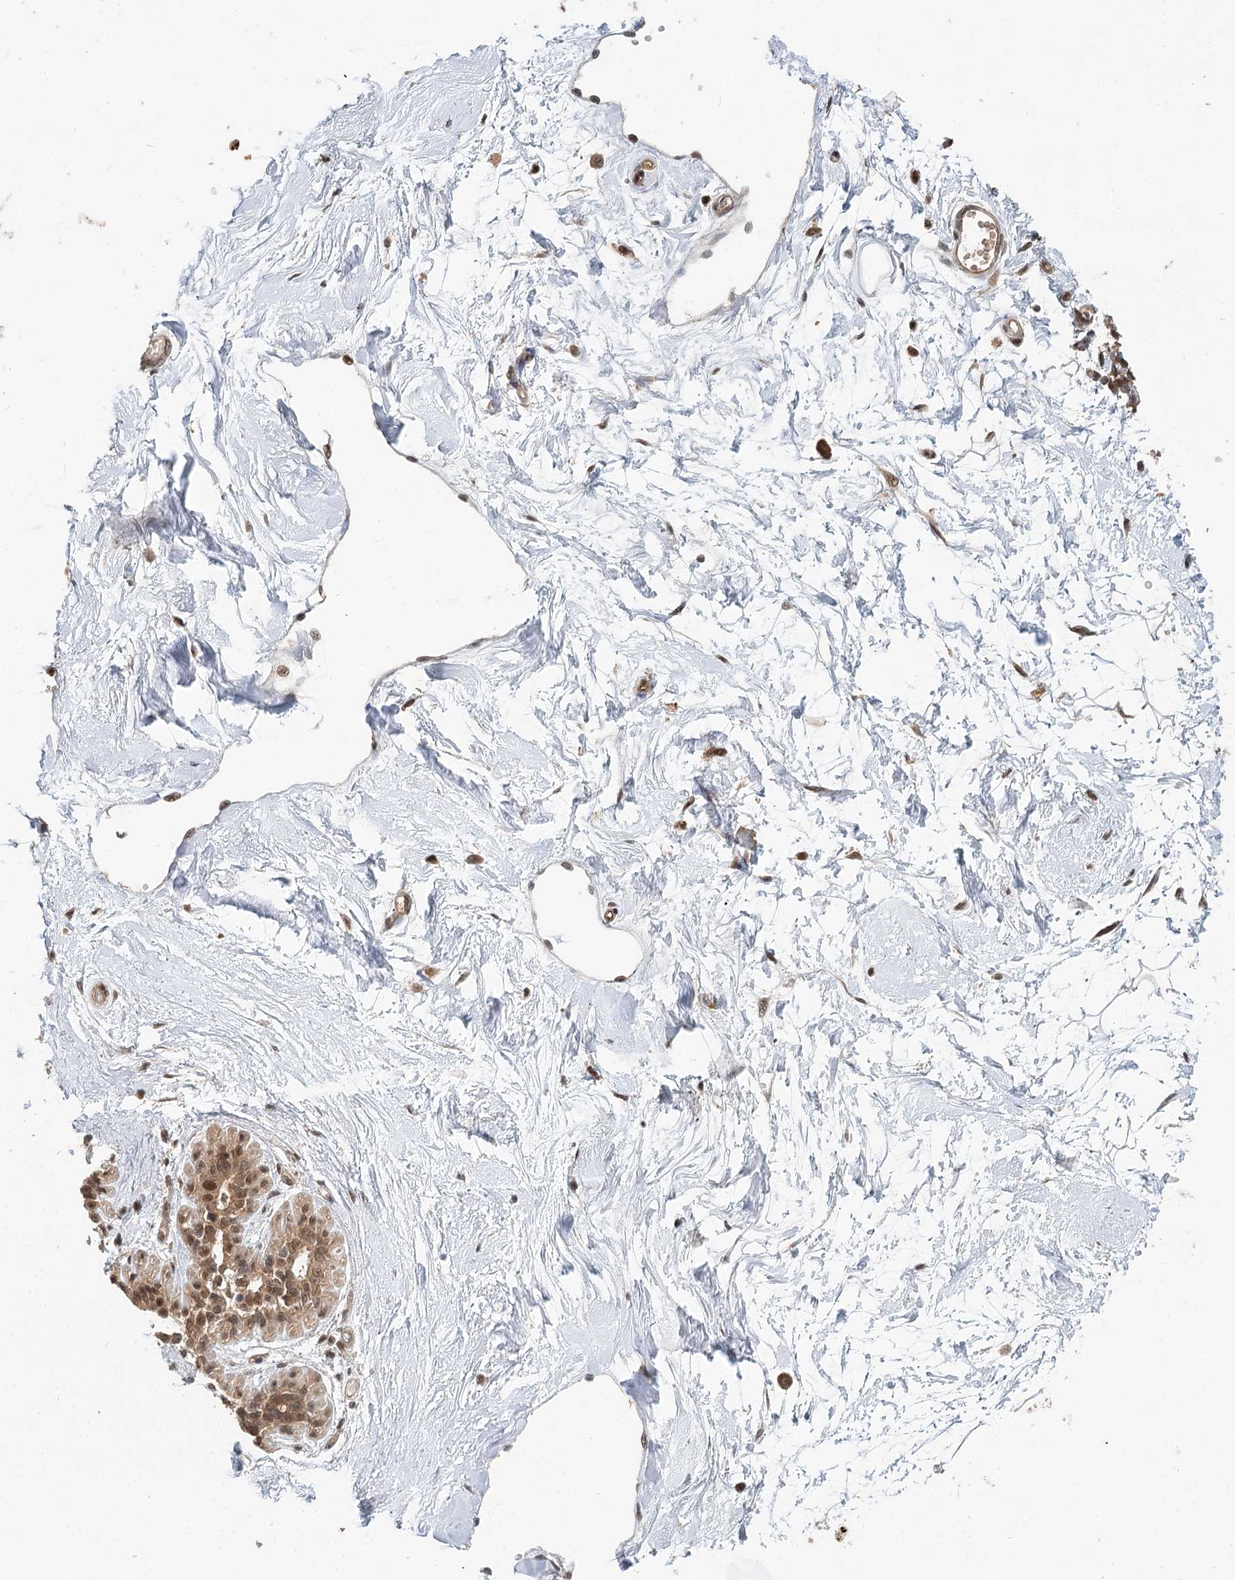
{"staining": {"intensity": "moderate", "quantity": "25%-75%", "location": "cytoplasmic/membranous,nuclear"}, "tissue": "breast", "cell_type": "Adipocytes", "image_type": "normal", "snomed": [{"axis": "morphology", "description": "Normal tissue, NOS"}, {"axis": "topography", "description": "Breast"}], "caption": "Immunohistochemical staining of normal human breast shows medium levels of moderate cytoplasmic/membranous,nuclear staining in about 25%-75% of adipocytes.", "gene": "N6AMT1", "patient": {"sex": "female", "age": 45}}